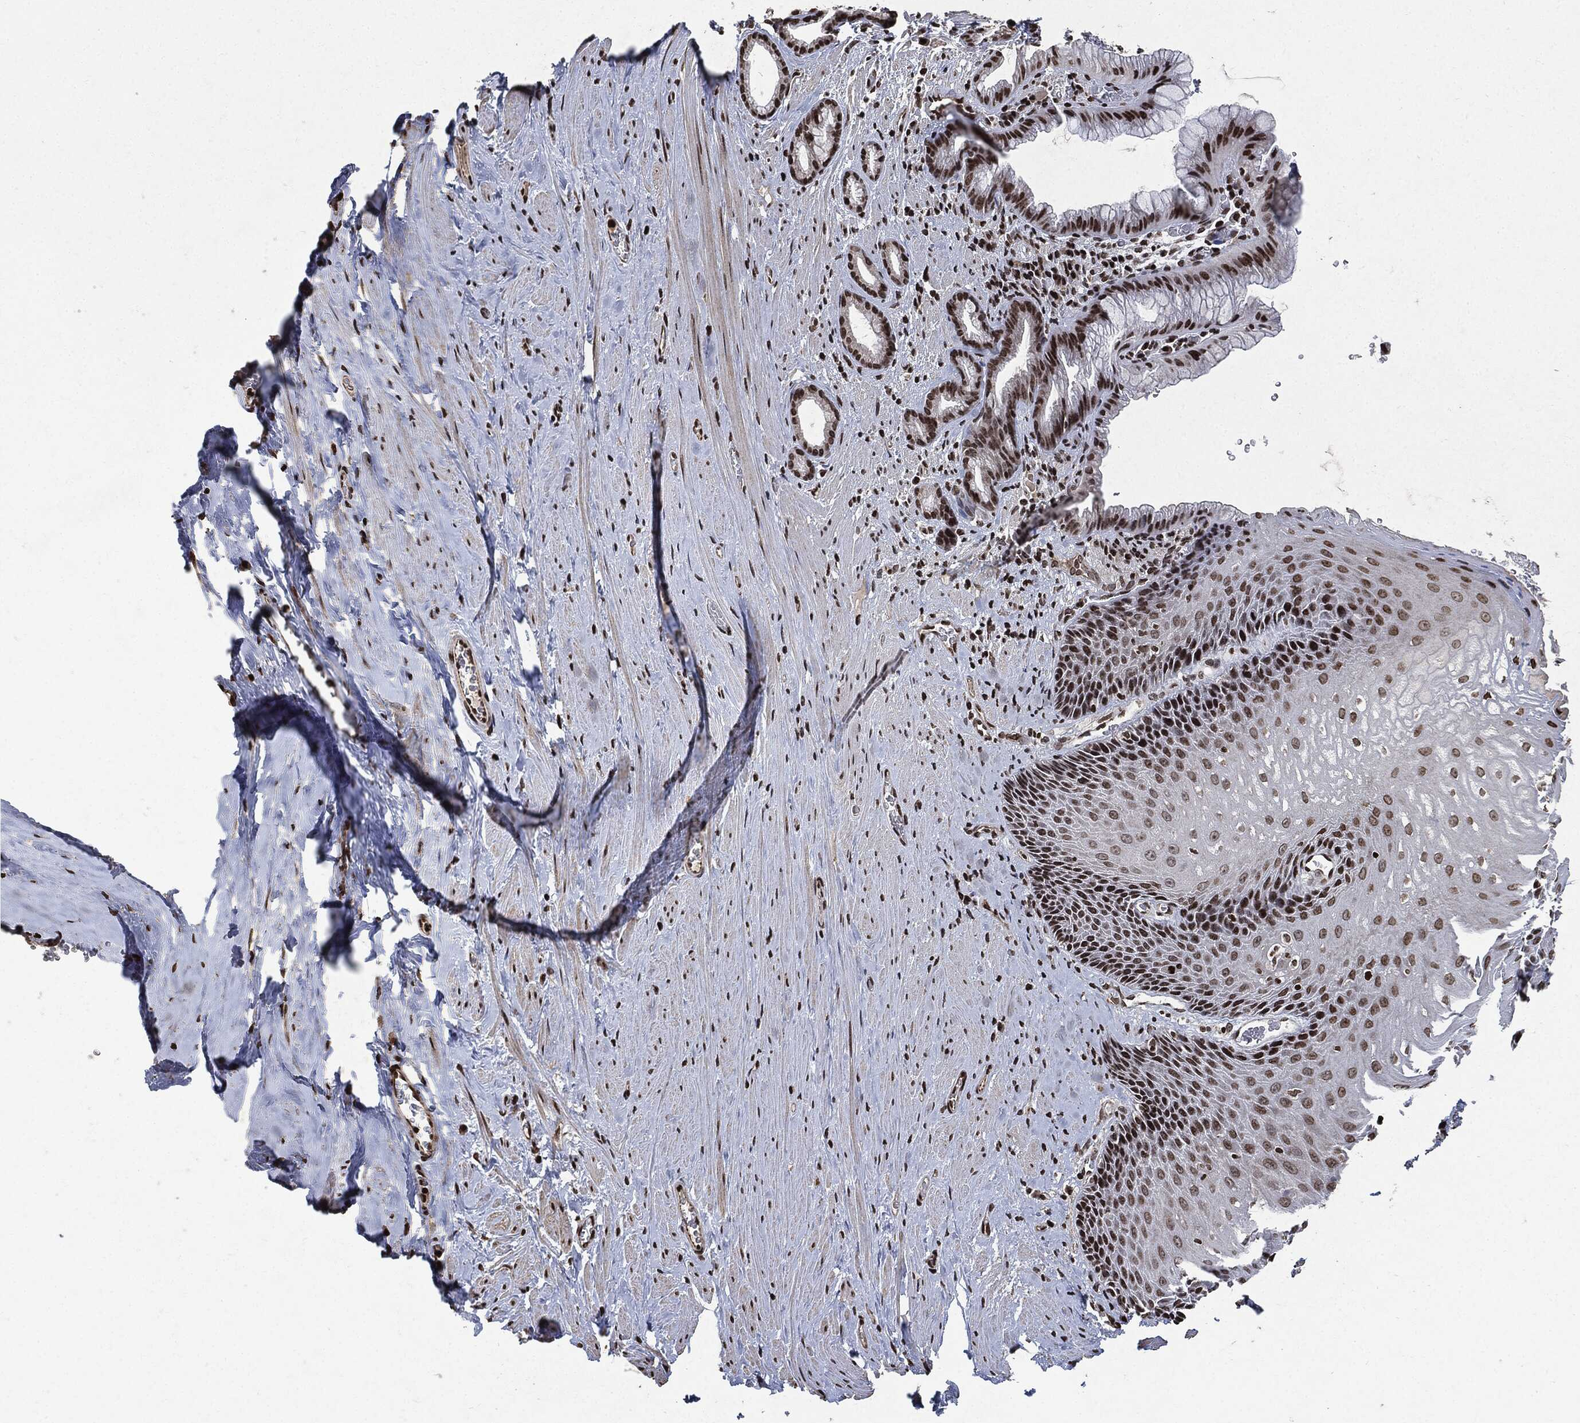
{"staining": {"intensity": "strong", "quantity": "25%-75%", "location": "nuclear"}, "tissue": "esophagus", "cell_type": "Squamous epithelial cells", "image_type": "normal", "snomed": [{"axis": "morphology", "description": "Normal tissue, NOS"}, {"axis": "topography", "description": "Esophagus"}], "caption": "Immunohistochemical staining of benign human esophagus reveals high levels of strong nuclear positivity in approximately 25%-75% of squamous epithelial cells. (DAB (3,3'-diaminobenzidine) IHC with brightfield microscopy, high magnification).", "gene": "JUN", "patient": {"sex": "male", "age": 64}}